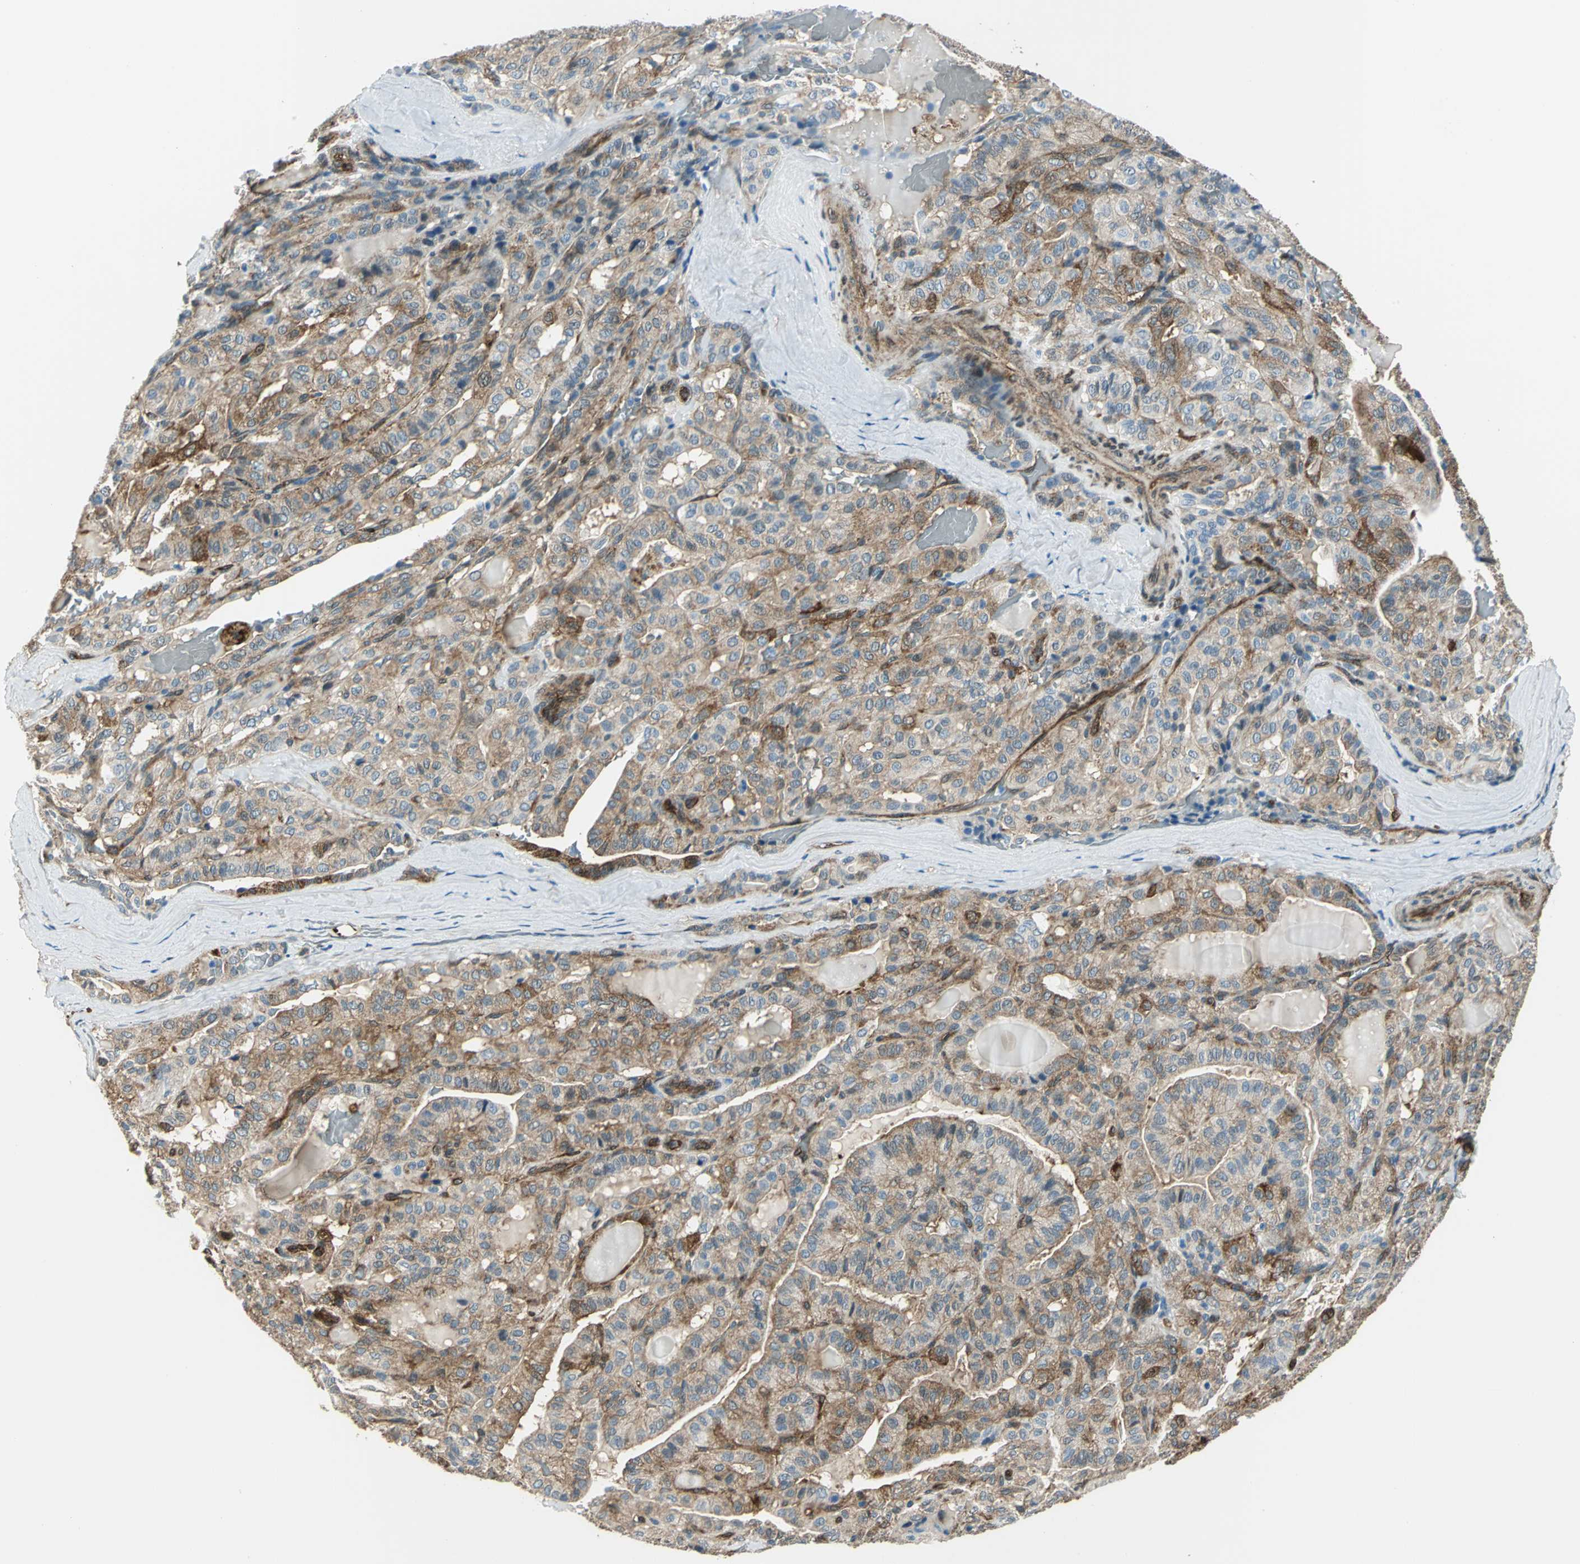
{"staining": {"intensity": "moderate", "quantity": "25%-75%", "location": "cytoplasmic/membranous"}, "tissue": "thyroid cancer", "cell_type": "Tumor cells", "image_type": "cancer", "snomed": [{"axis": "morphology", "description": "Papillary adenocarcinoma, NOS"}, {"axis": "topography", "description": "Thyroid gland"}], "caption": "Tumor cells demonstrate medium levels of moderate cytoplasmic/membranous expression in approximately 25%-75% of cells in human thyroid papillary adenocarcinoma.", "gene": "HSPB1", "patient": {"sex": "male", "age": 77}}